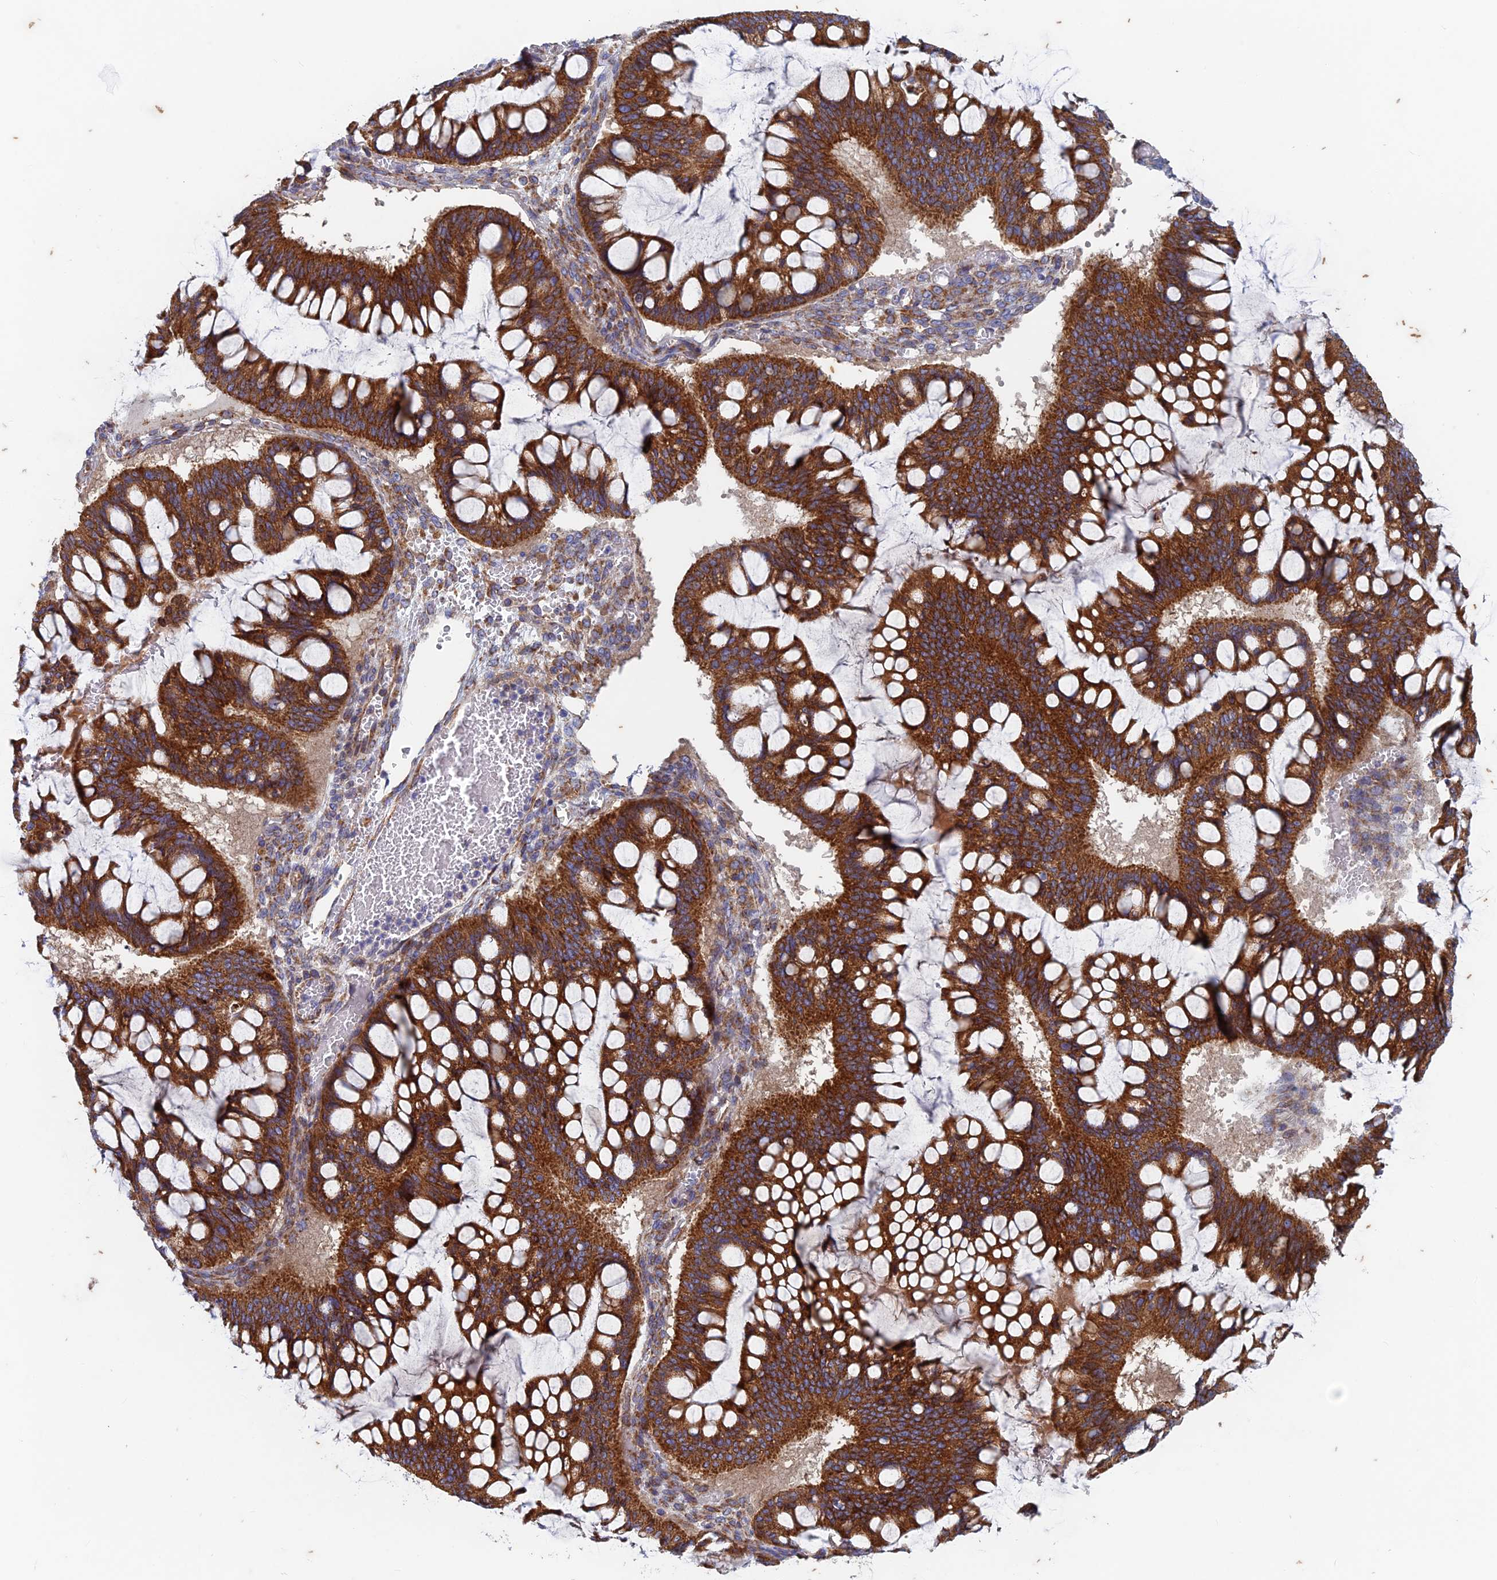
{"staining": {"intensity": "strong", "quantity": ">75%", "location": "cytoplasmic/membranous"}, "tissue": "ovarian cancer", "cell_type": "Tumor cells", "image_type": "cancer", "snomed": [{"axis": "morphology", "description": "Cystadenocarcinoma, mucinous, NOS"}, {"axis": "topography", "description": "Ovary"}], "caption": "Strong cytoplasmic/membranous staining is present in about >75% of tumor cells in mucinous cystadenocarcinoma (ovarian). The staining was performed using DAB to visualize the protein expression in brown, while the nuclei were stained in blue with hematoxylin (Magnification: 20x).", "gene": "AP4S1", "patient": {"sex": "female", "age": 73}}